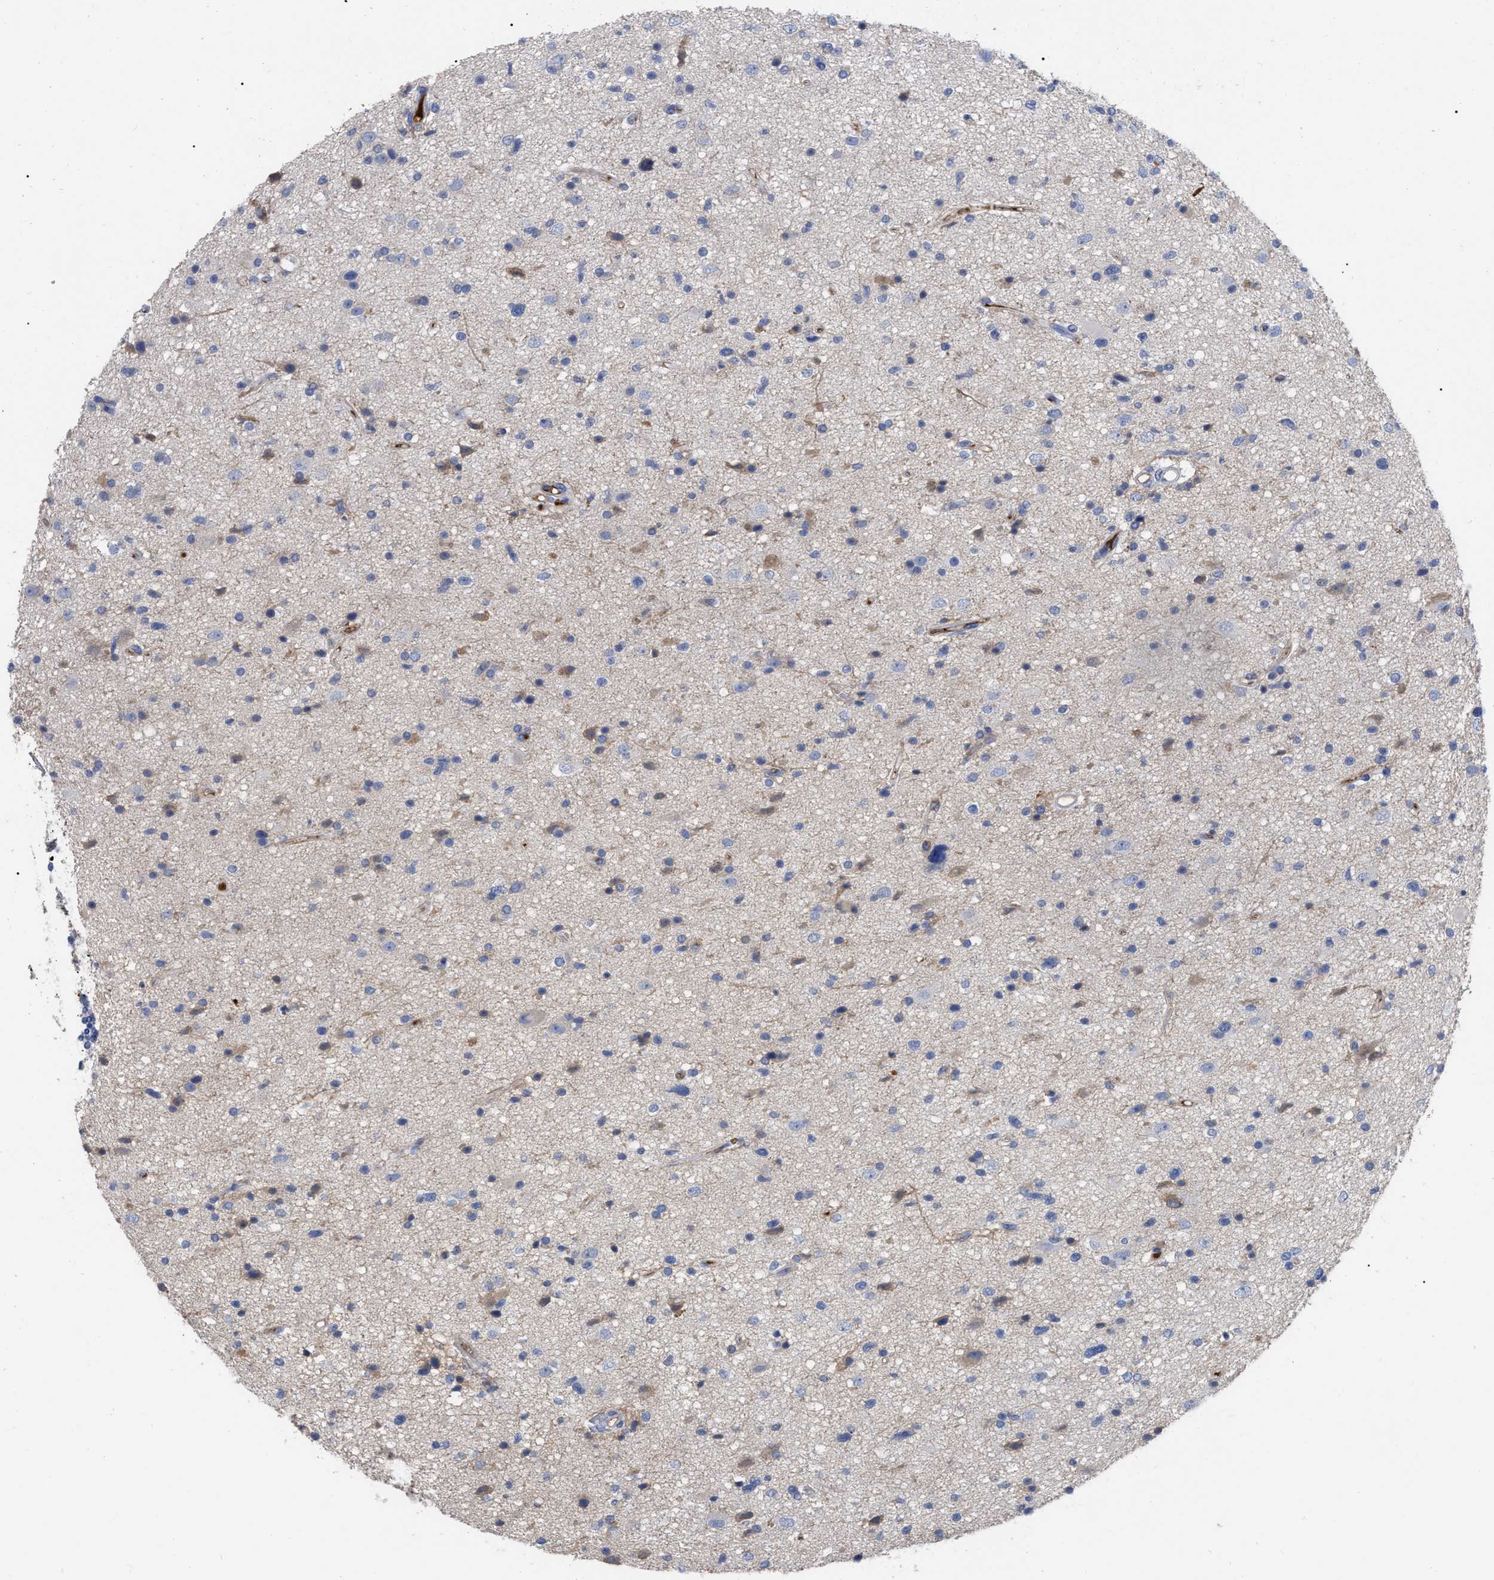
{"staining": {"intensity": "moderate", "quantity": "<25%", "location": "cytoplasmic/membranous"}, "tissue": "glioma", "cell_type": "Tumor cells", "image_type": "cancer", "snomed": [{"axis": "morphology", "description": "Glioma, malignant, High grade"}, {"axis": "topography", "description": "Brain"}], "caption": "Immunohistochemistry (IHC) (DAB (3,3'-diaminobenzidine)) staining of human glioma reveals moderate cytoplasmic/membranous protein staining in approximately <25% of tumor cells.", "gene": "IGHV5-51", "patient": {"sex": "male", "age": 33}}